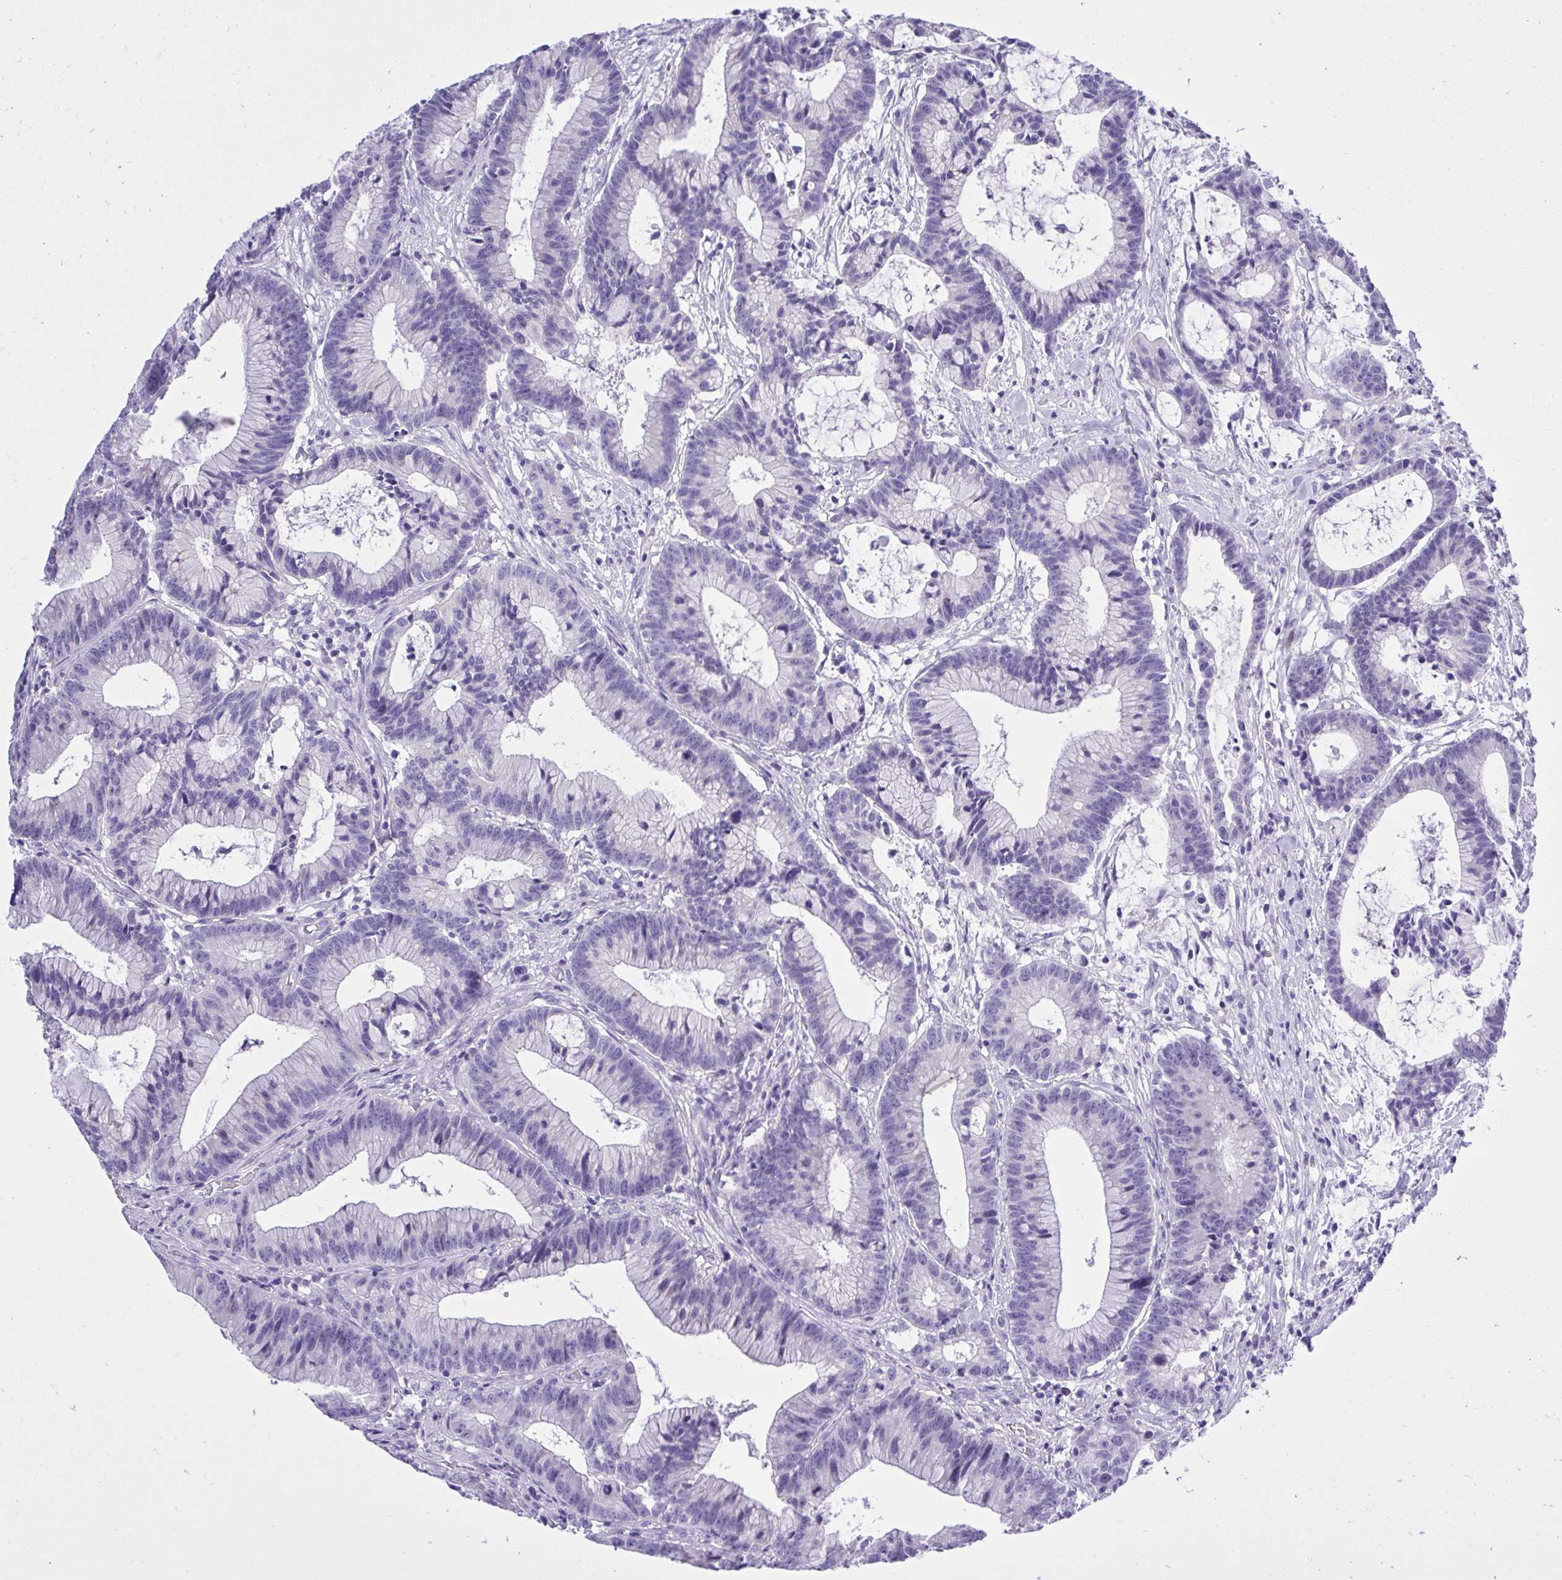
{"staining": {"intensity": "negative", "quantity": "none", "location": "none"}, "tissue": "colorectal cancer", "cell_type": "Tumor cells", "image_type": "cancer", "snomed": [{"axis": "morphology", "description": "Adenocarcinoma, NOS"}, {"axis": "topography", "description": "Colon"}], "caption": "This is a histopathology image of immunohistochemistry staining of adenocarcinoma (colorectal), which shows no staining in tumor cells.", "gene": "ST6GALNAC3", "patient": {"sex": "female", "age": 78}}